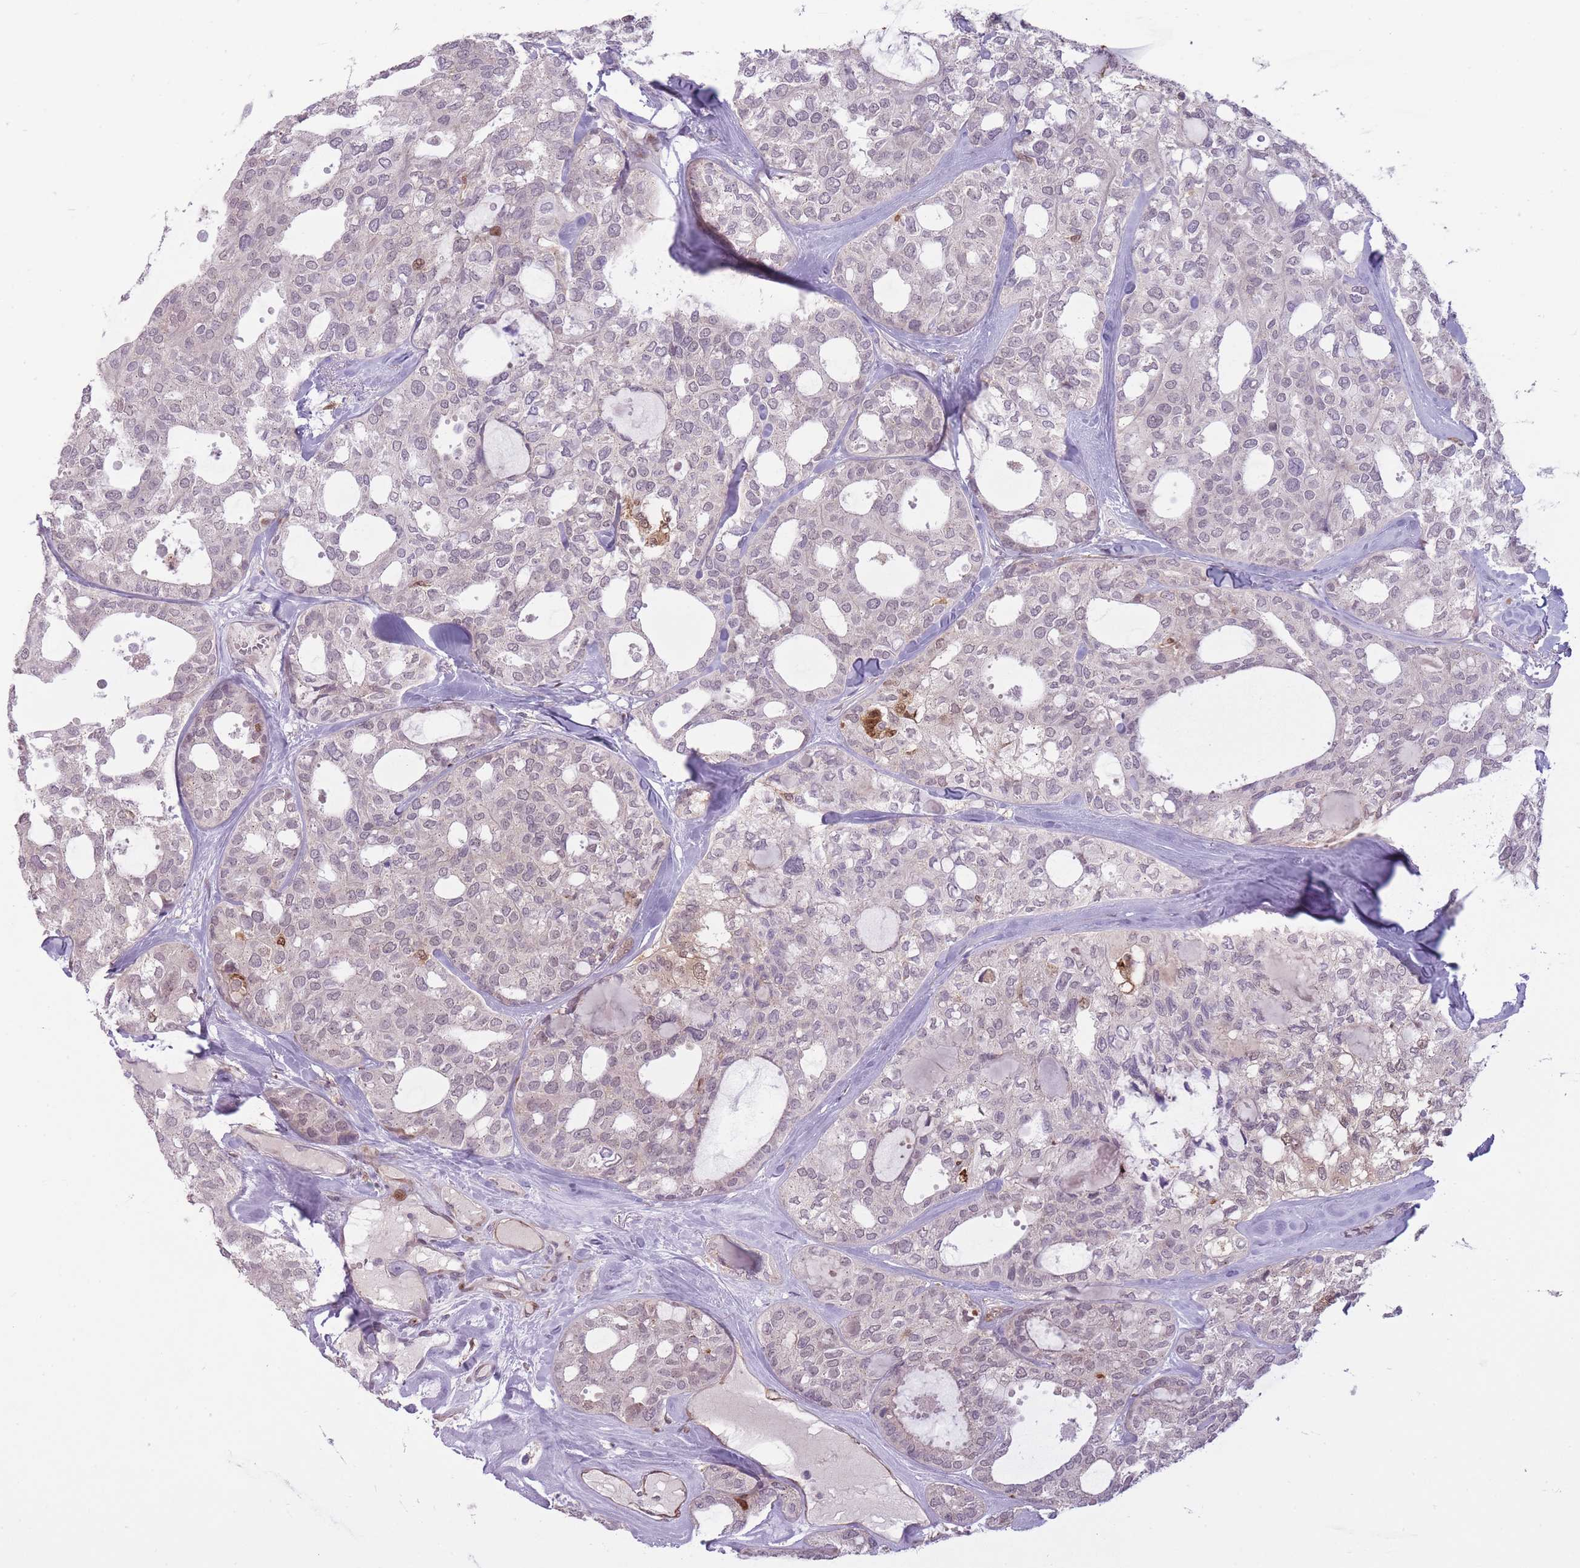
{"staining": {"intensity": "weak", "quantity": "<25%", "location": "nuclear"}, "tissue": "thyroid cancer", "cell_type": "Tumor cells", "image_type": "cancer", "snomed": [{"axis": "morphology", "description": "Follicular adenoma carcinoma, NOS"}, {"axis": "topography", "description": "Thyroid gland"}], "caption": "IHC micrograph of neoplastic tissue: human follicular adenoma carcinoma (thyroid) stained with DAB (3,3'-diaminobenzidine) displays no significant protein expression in tumor cells.", "gene": "LGALS9", "patient": {"sex": "male", "age": 75}}